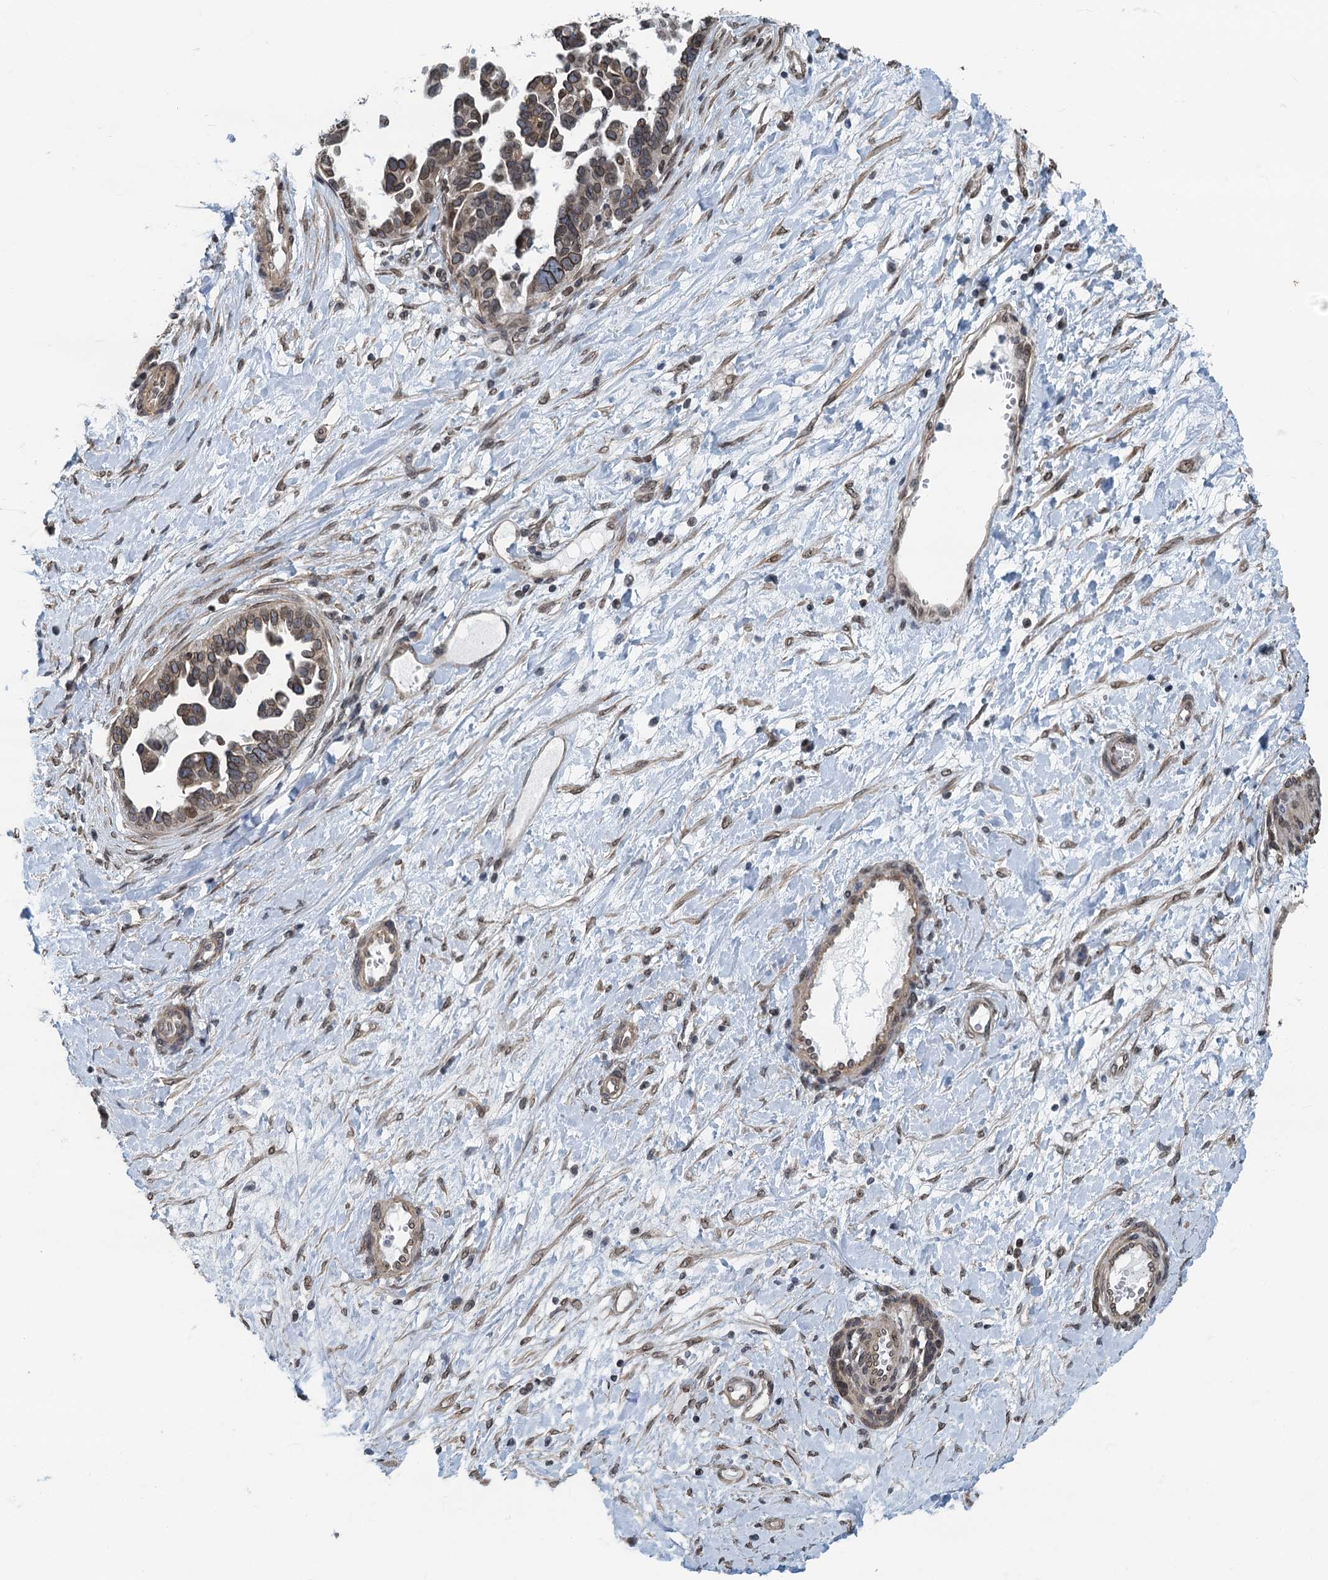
{"staining": {"intensity": "moderate", "quantity": ">75%", "location": "cytoplasmic/membranous,nuclear"}, "tissue": "ovarian cancer", "cell_type": "Tumor cells", "image_type": "cancer", "snomed": [{"axis": "morphology", "description": "Cystadenocarcinoma, serous, NOS"}, {"axis": "topography", "description": "Ovary"}], "caption": "This image demonstrates immunohistochemistry (IHC) staining of ovarian cancer (serous cystadenocarcinoma), with medium moderate cytoplasmic/membranous and nuclear positivity in approximately >75% of tumor cells.", "gene": "CCDC34", "patient": {"sex": "female", "age": 54}}